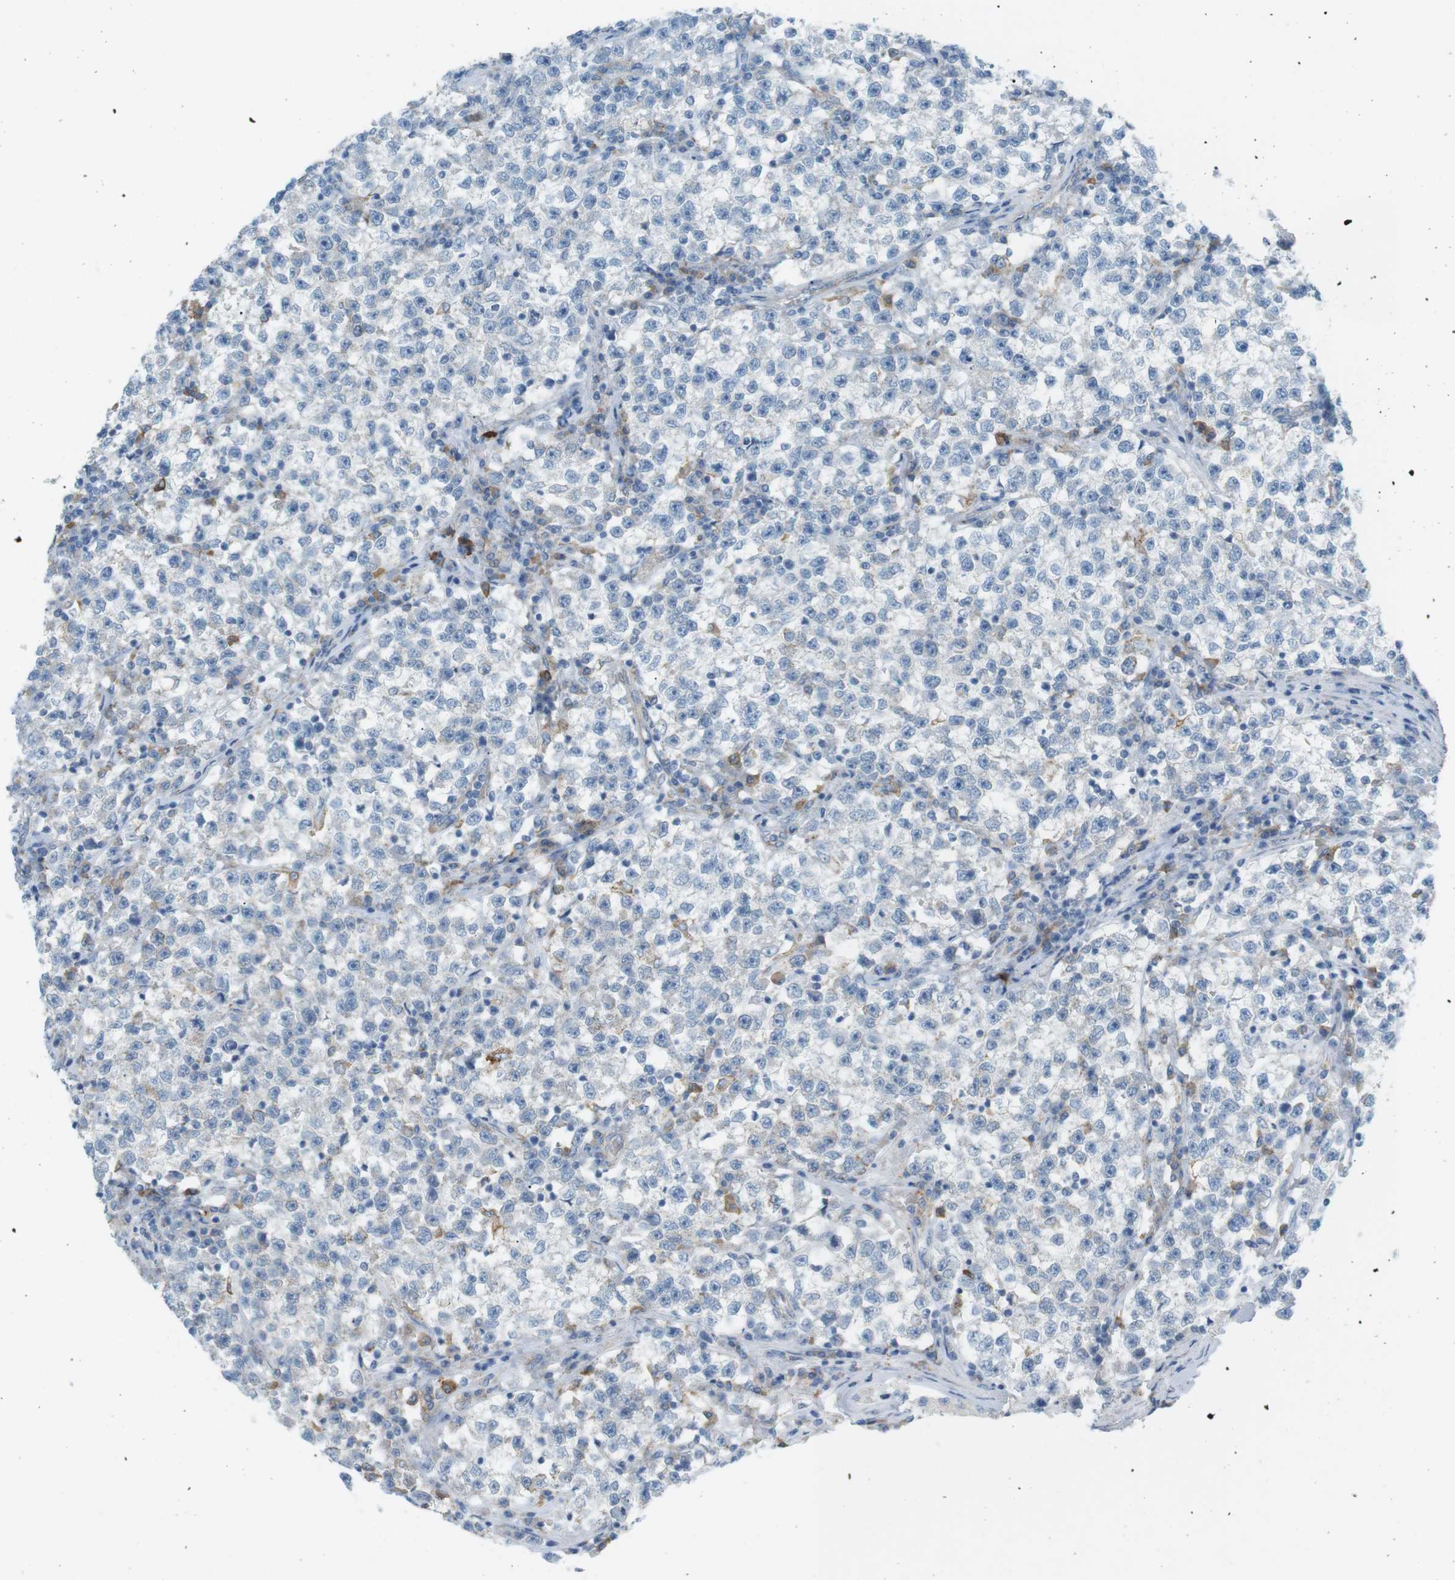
{"staining": {"intensity": "negative", "quantity": "none", "location": "none"}, "tissue": "testis cancer", "cell_type": "Tumor cells", "image_type": "cancer", "snomed": [{"axis": "morphology", "description": "Seminoma, NOS"}, {"axis": "topography", "description": "Testis"}], "caption": "IHC micrograph of neoplastic tissue: human testis cancer stained with DAB displays no significant protein expression in tumor cells.", "gene": "VAMP1", "patient": {"sex": "male", "age": 22}}